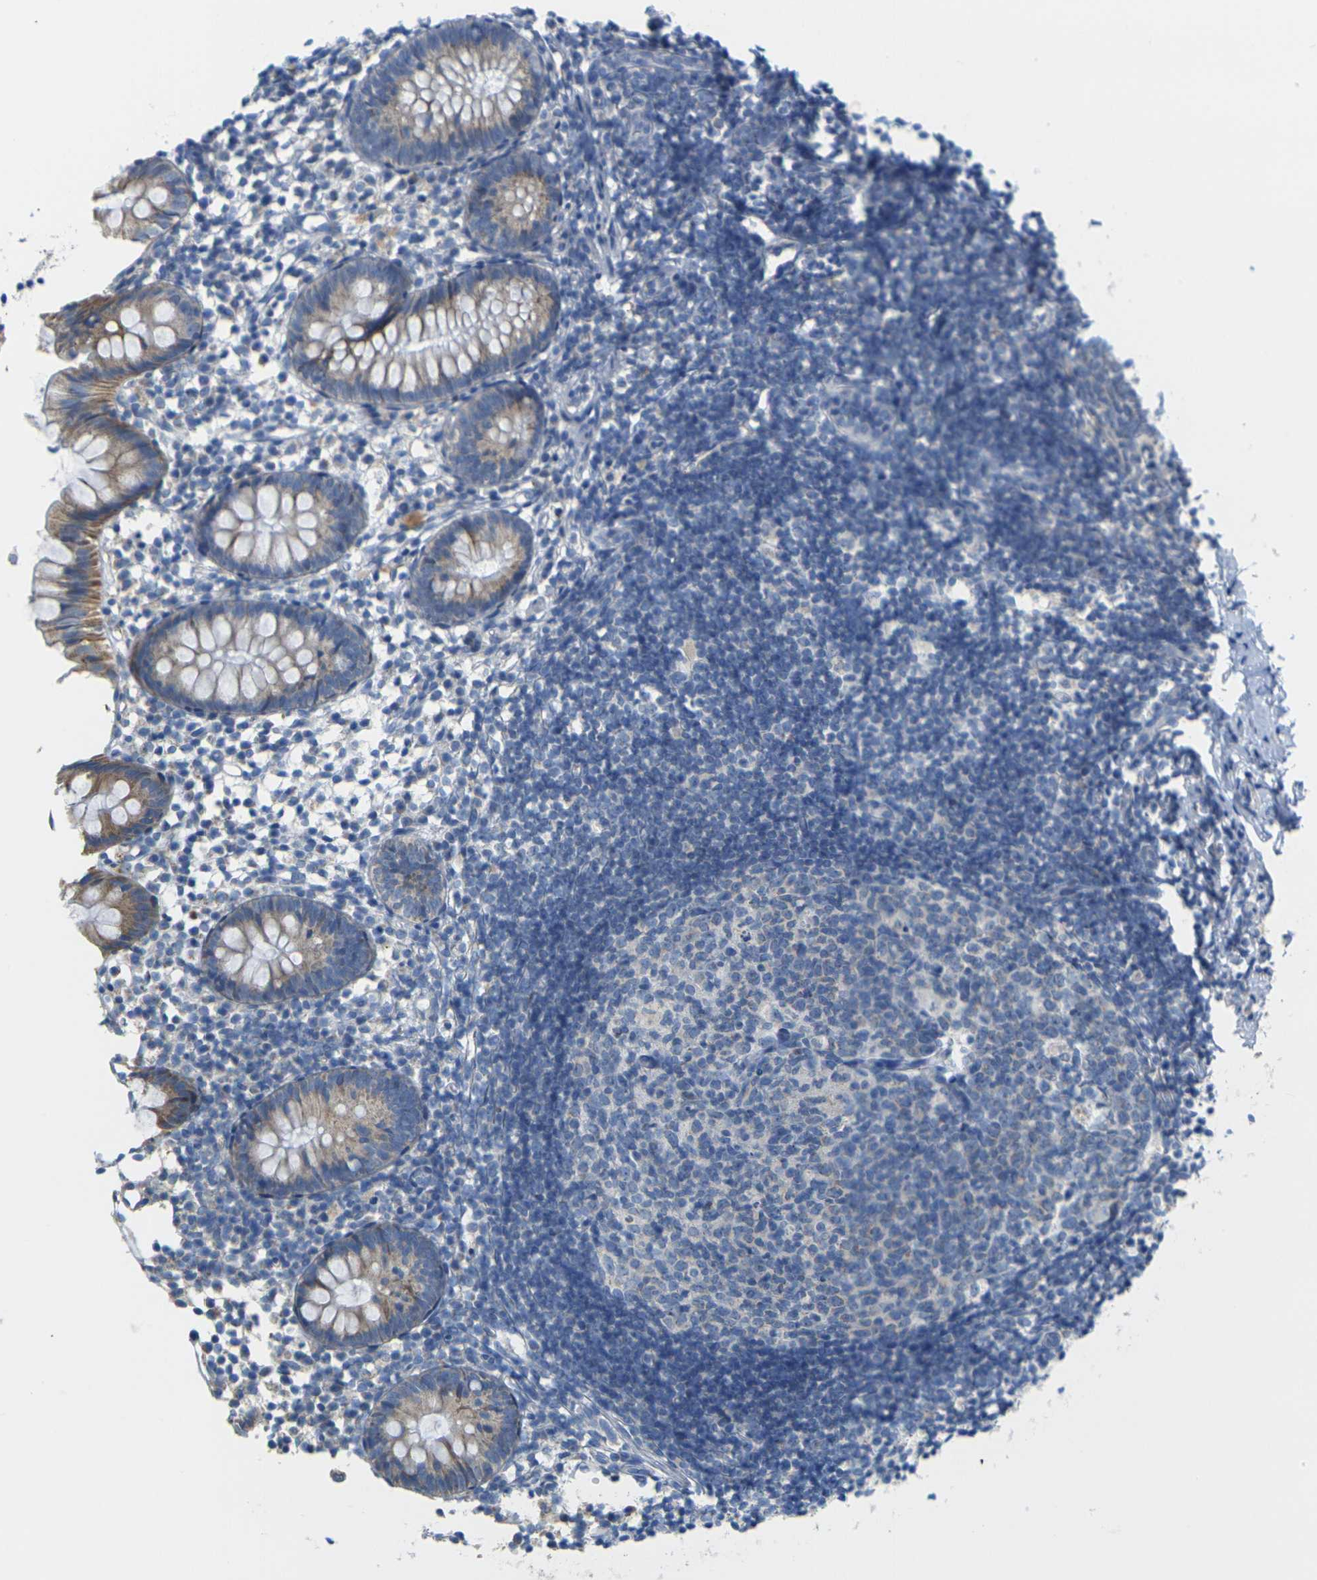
{"staining": {"intensity": "moderate", "quantity": ">75%", "location": "cytoplasmic/membranous"}, "tissue": "appendix", "cell_type": "Glandular cells", "image_type": "normal", "snomed": [{"axis": "morphology", "description": "Normal tissue, NOS"}, {"axis": "topography", "description": "Appendix"}], "caption": "Immunohistochemical staining of benign human appendix reveals >75% levels of moderate cytoplasmic/membranous protein expression in about >75% of glandular cells. The staining is performed using DAB brown chromogen to label protein expression. The nuclei are counter-stained blue using hematoxylin.", "gene": "TMEM204", "patient": {"sex": "female", "age": 20}}